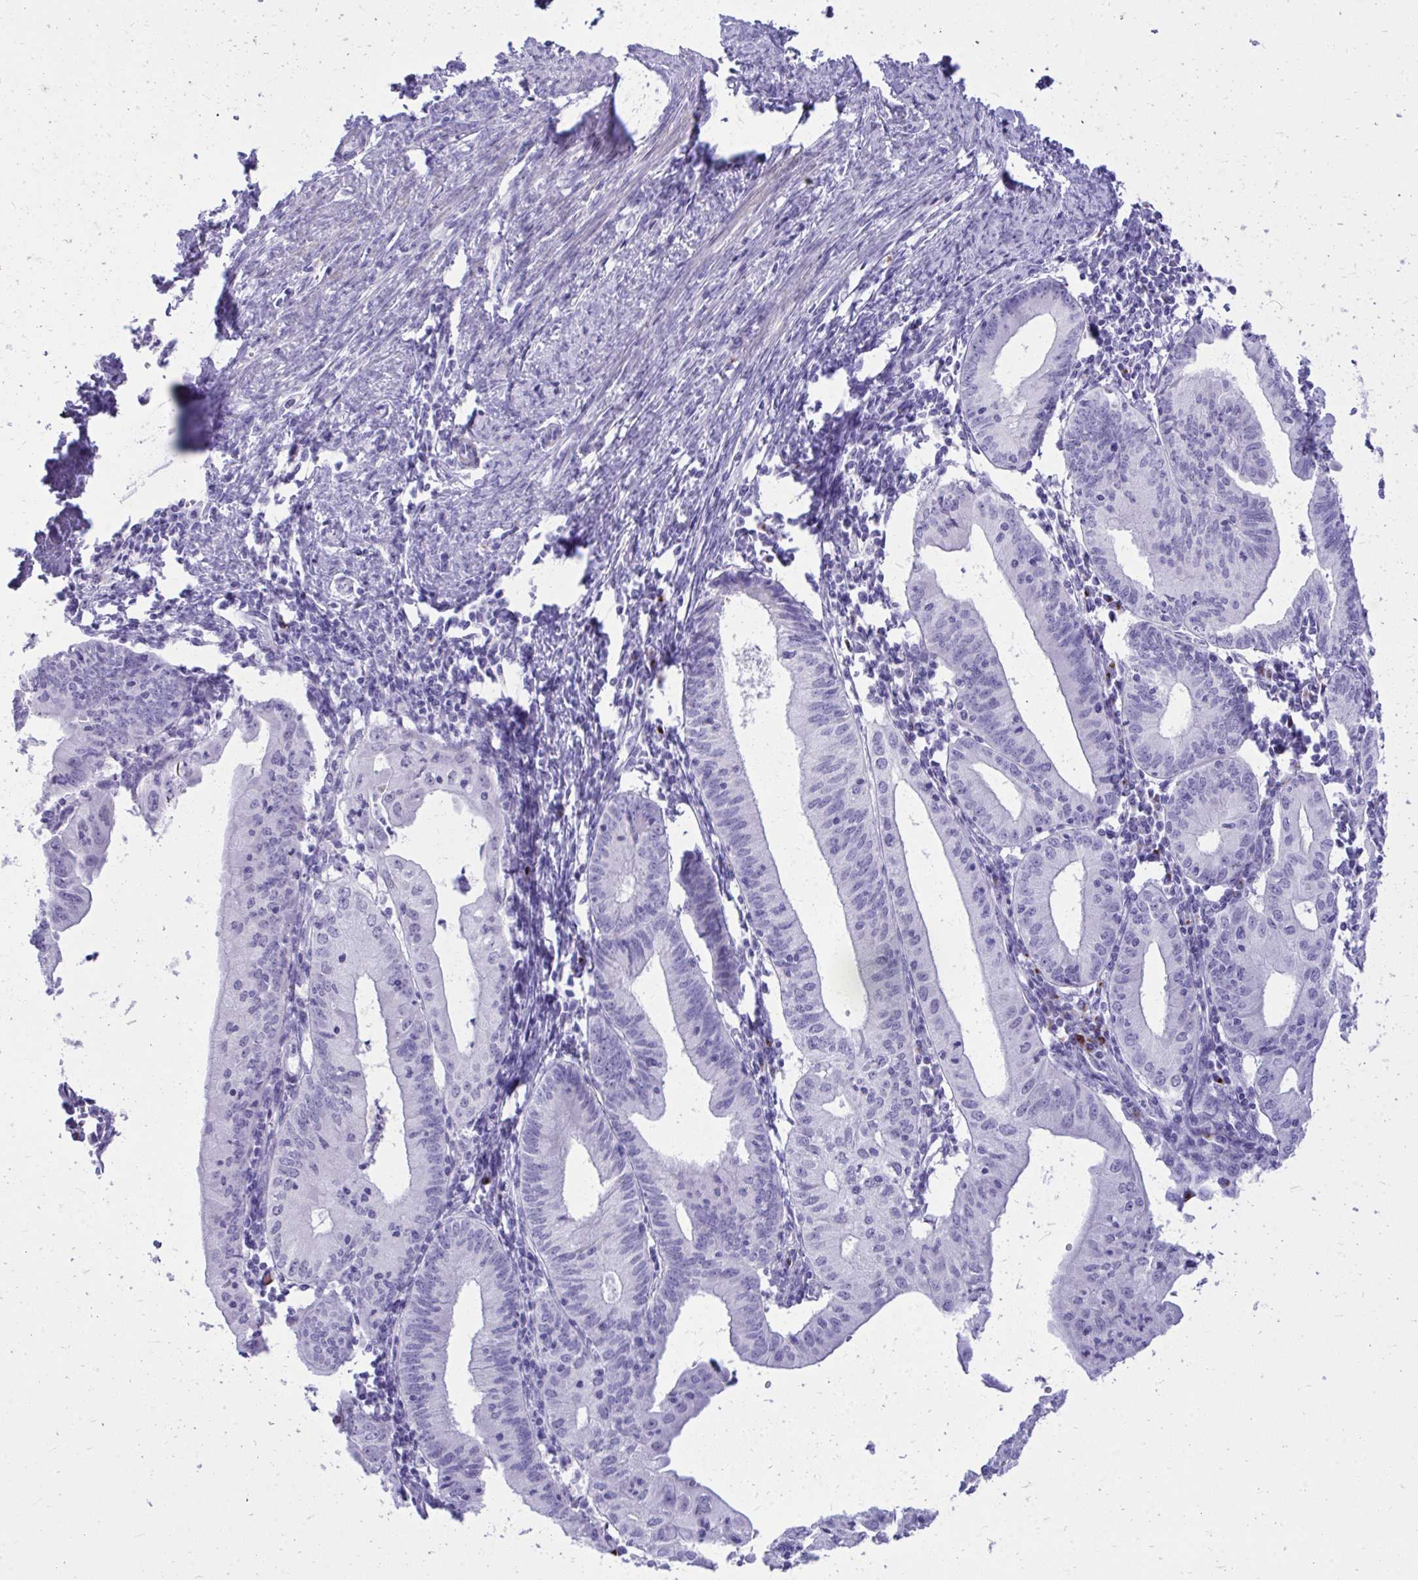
{"staining": {"intensity": "negative", "quantity": "none", "location": "none"}, "tissue": "endometrial cancer", "cell_type": "Tumor cells", "image_type": "cancer", "snomed": [{"axis": "morphology", "description": "Adenocarcinoma, NOS"}, {"axis": "topography", "description": "Endometrium"}], "caption": "A micrograph of human endometrial cancer (adenocarcinoma) is negative for staining in tumor cells.", "gene": "ANKDD1B", "patient": {"sex": "female", "age": 60}}